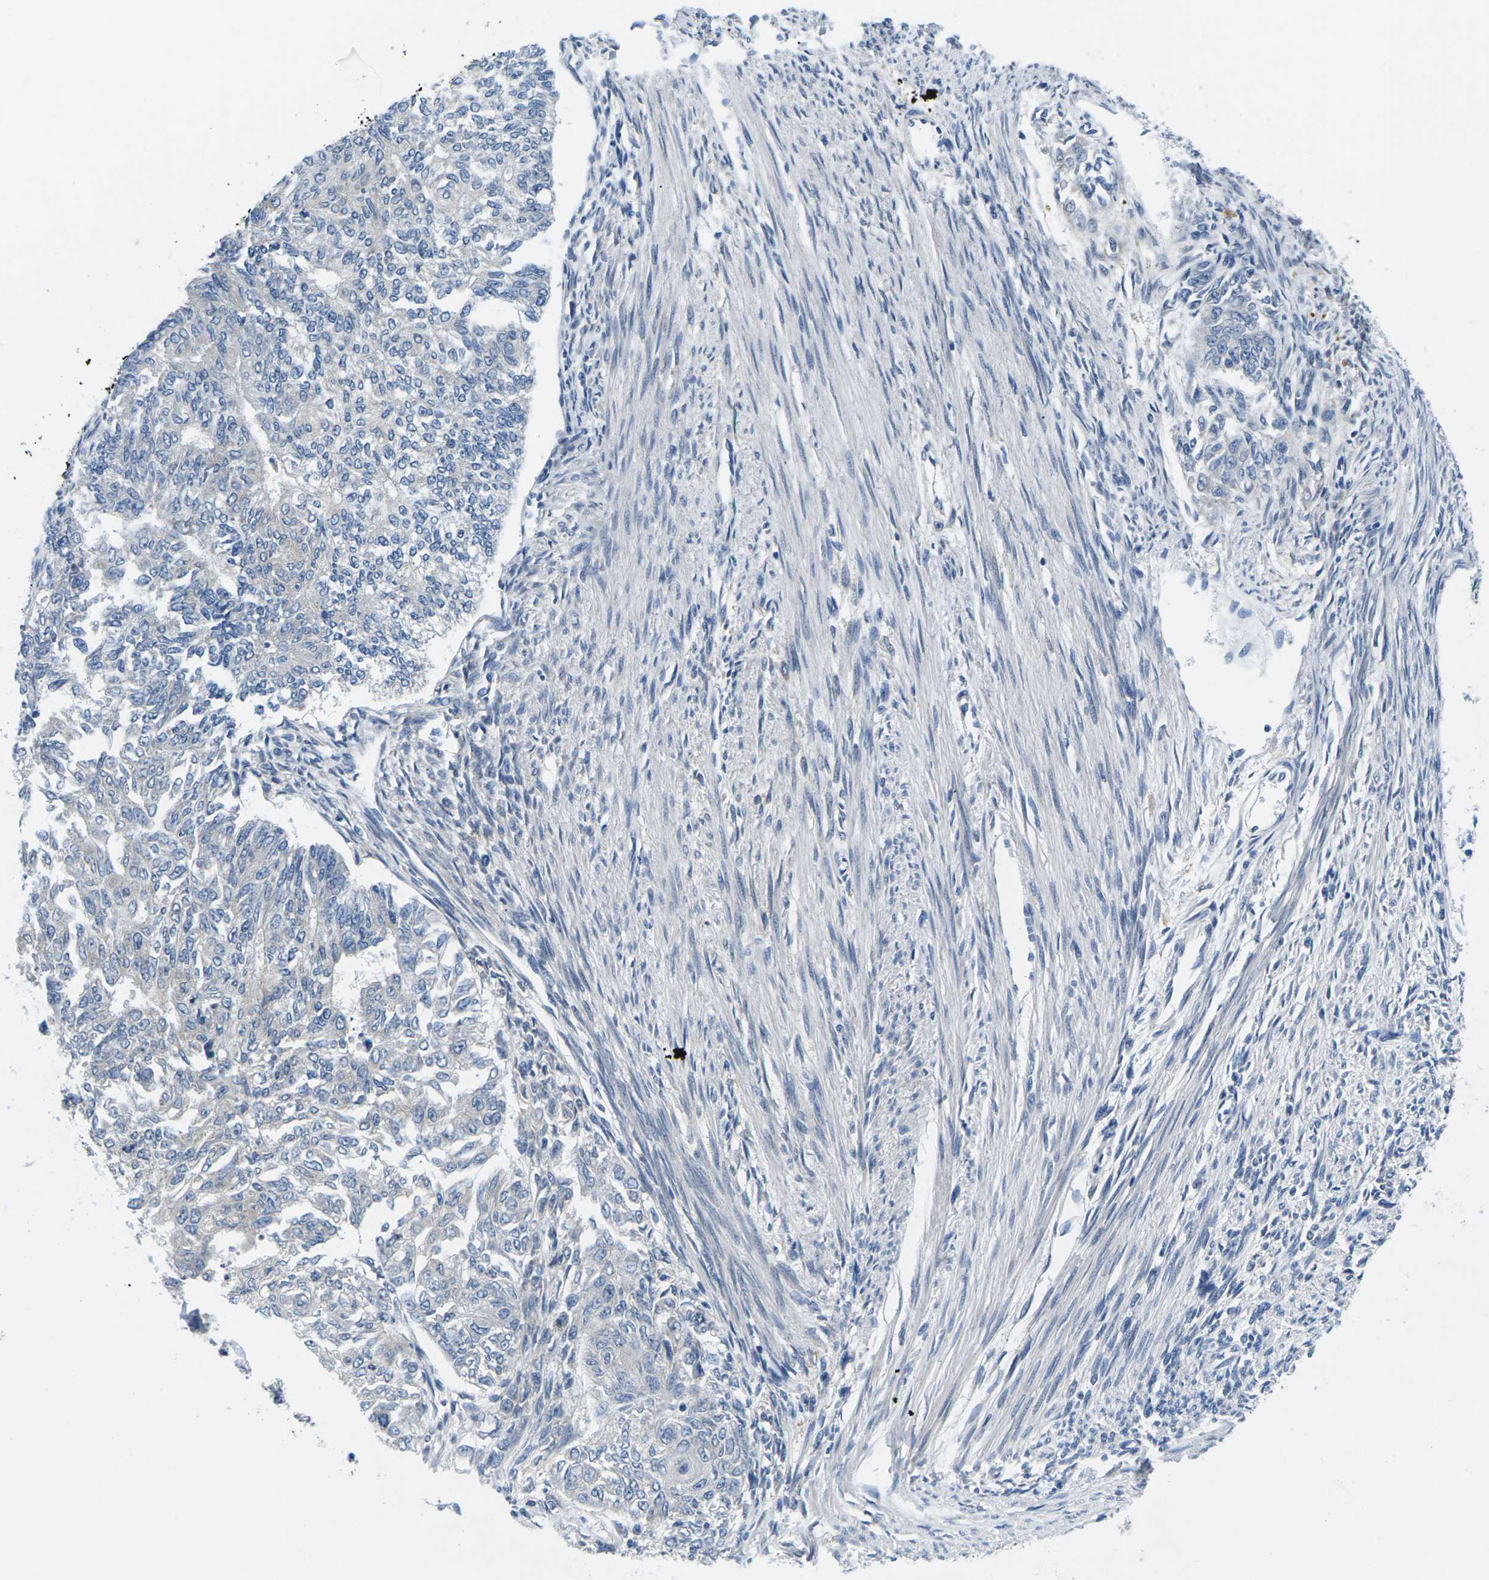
{"staining": {"intensity": "negative", "quantity": "none", "location": "none"}, "tissue": "endometrial cancer", "cell_type": "Tumor cells", "image_type": "cancer", "snomed": [{"axis": "morphology", "description": "Adenocarcinoma, NOS"}, {"axis": "topography", "description": "Endometrium"}], "caption": "Endometrial cancer was stained to show a protein in brown. There is no significant staining in tumor cells. (DAB immunohistochemistry, high magnification).", "gene": "ERGIC3", "patient": {"sex": "female", "age": 32}}